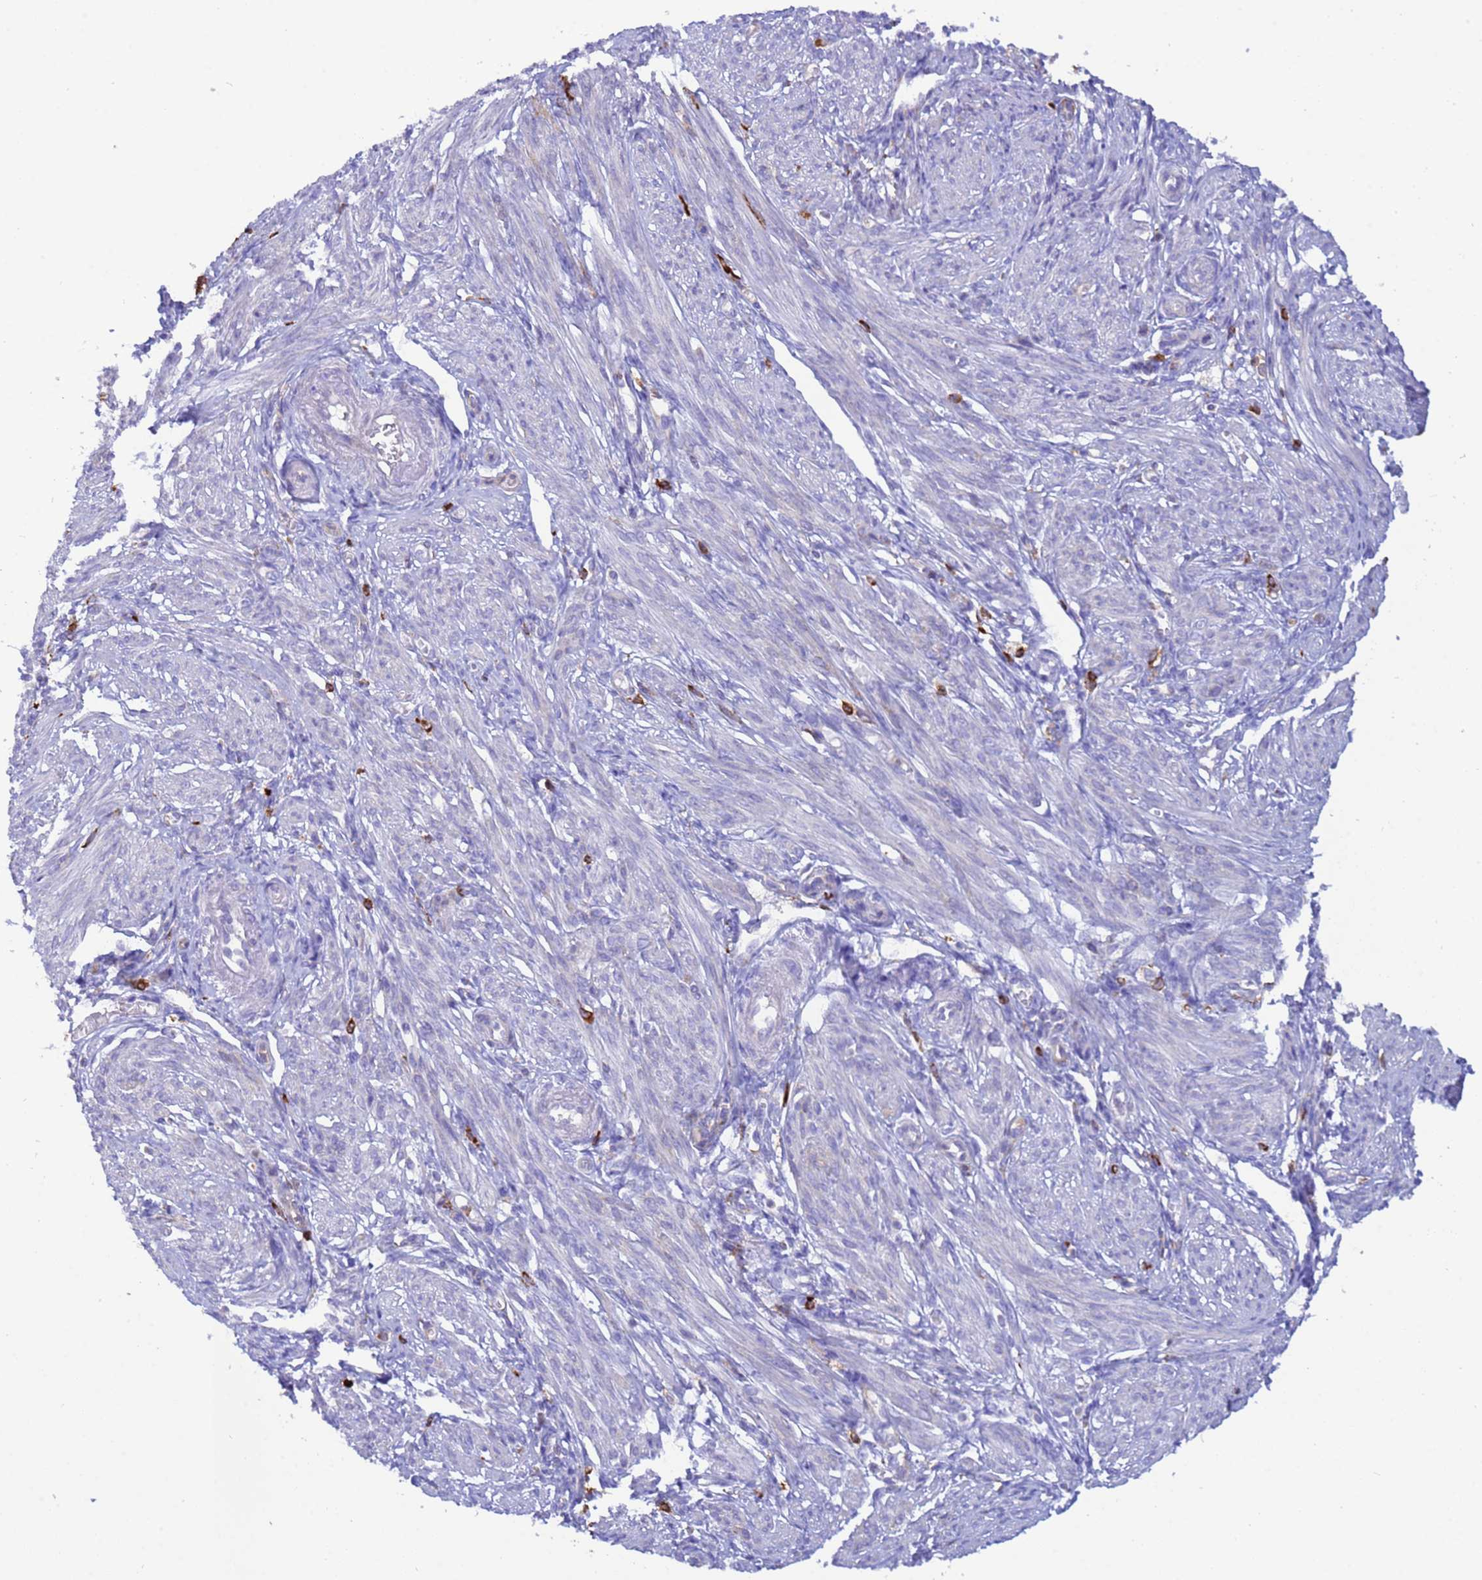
{"staining": {"intensity": "weak", "quantity": "25%-75%", "location": "cytoplasmic/membranous"}, "tissue": "smooth muscle", "cell_type": "Smooth muscle cells", "image_type": "normal", "snomed": [{"axis": "morphology", "description": "Normal tissue, NOS"}, {"axis": "topography", "description": "Smooth muscle"}], "caption": "The image reveals staining of normal smooth muscle, revealing weak cytoplasmic/membranous protein expression (brown color) within smooth muscle cells.", "gene": "EZR", "patient": {"sex": "female", "age": 39}}